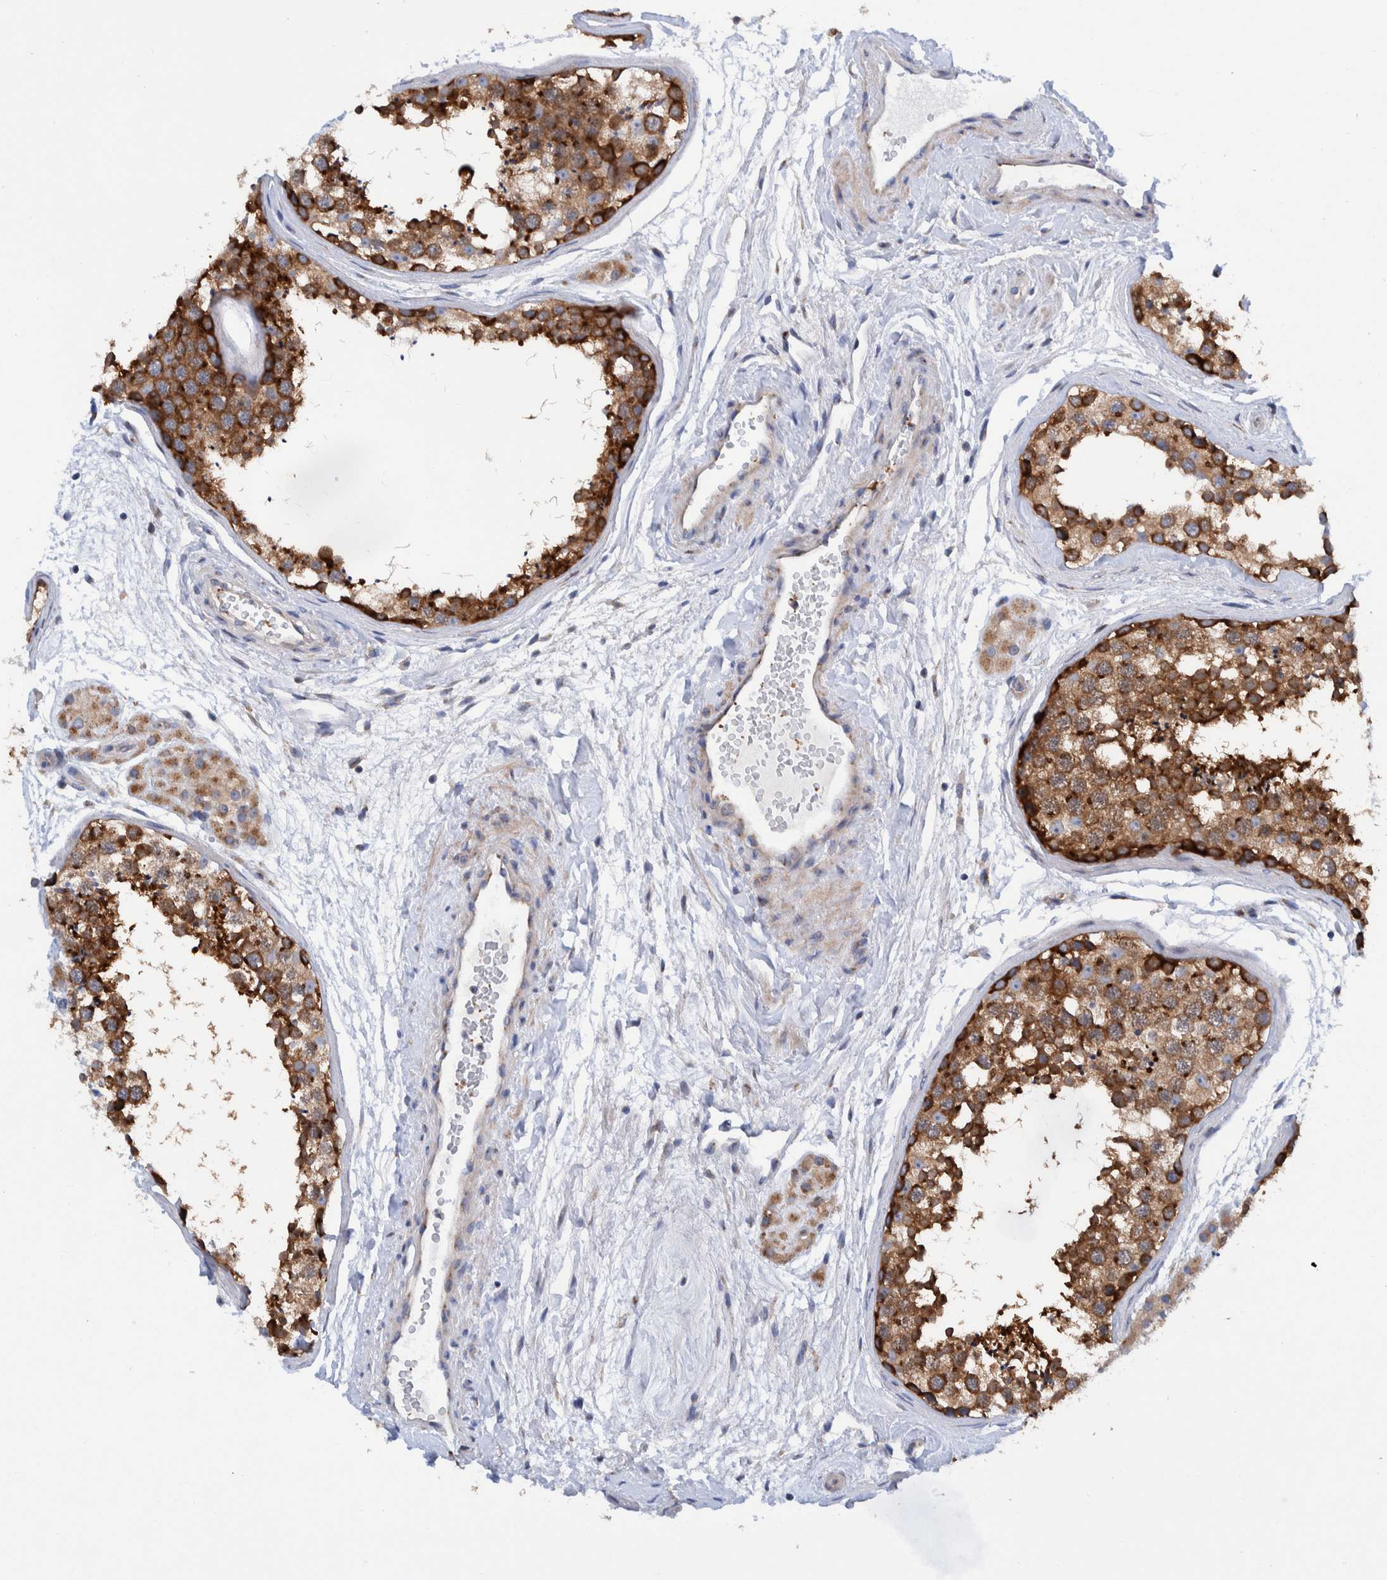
{"staining": {"intensity": "strong", "quantity": ">75%", "location": "cytoplasmic/membranous"}, "tissue": "testis", "cell_type": "Cells in seminiferous ducts", "image_type": "normal", "snomed": [{"axis": "morphology", "description": "Normal tissue, NOS"}, {"axis": "topography", "description": "Testis"}], "caption": "Normal testis shows strong cytoplasmic/membranous expression in approximately >75% of cells in seminiferous ducts Immunohistochemistry stains the protein in brown and the nuclei are stained blue..", "gene": "TRIM58", "patient": {"sex": "male", "age": 56}}